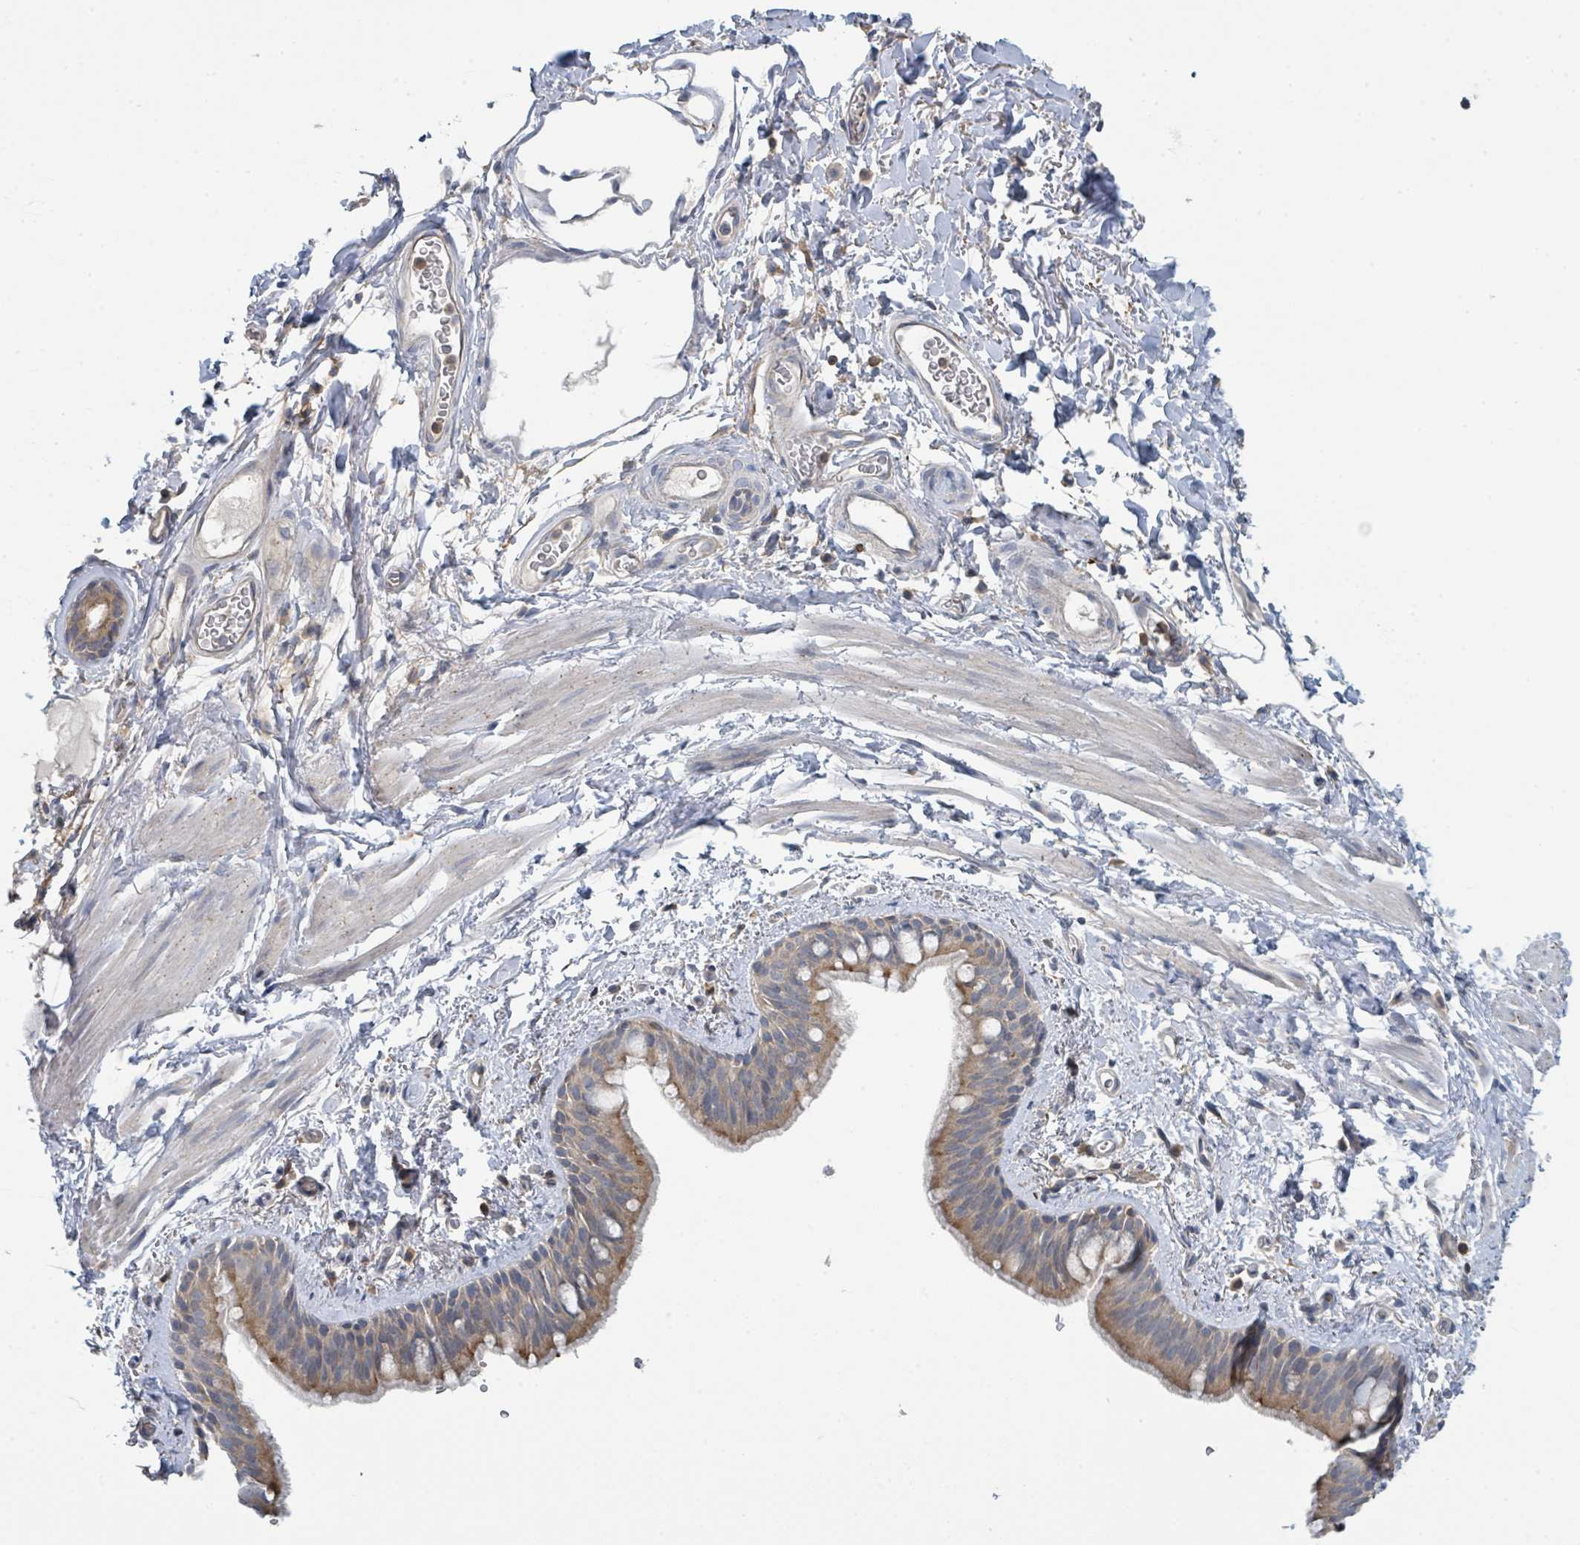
{"staining": {"intensity": "moderate", "quantity": "25%-75%", "location": "cytoplasmic/membranous"}, "tissue": "bronchus", "cell_type": "Respiratory epithelial cells", "image_type": "normal", "snomed": [{"axis": "morphology", "description": "Normal tissue, NOS"}, {"axis": "morphology", "description": "Squamous cell carcinoma, NOS"}, {"axis": "topography", "description": "Bronchus"}, {"axis": "topography", "description": "Lung"}], "caption": "The micrograph displays immunohistochemical staining of benign bronchus. There is moderate cytoplasmic/membranous staining is seen in approximately 25%-75% of respiratory epithelial cells.", "gene": "LRRC42", "patient": {"sex": "female", "age": 70}}